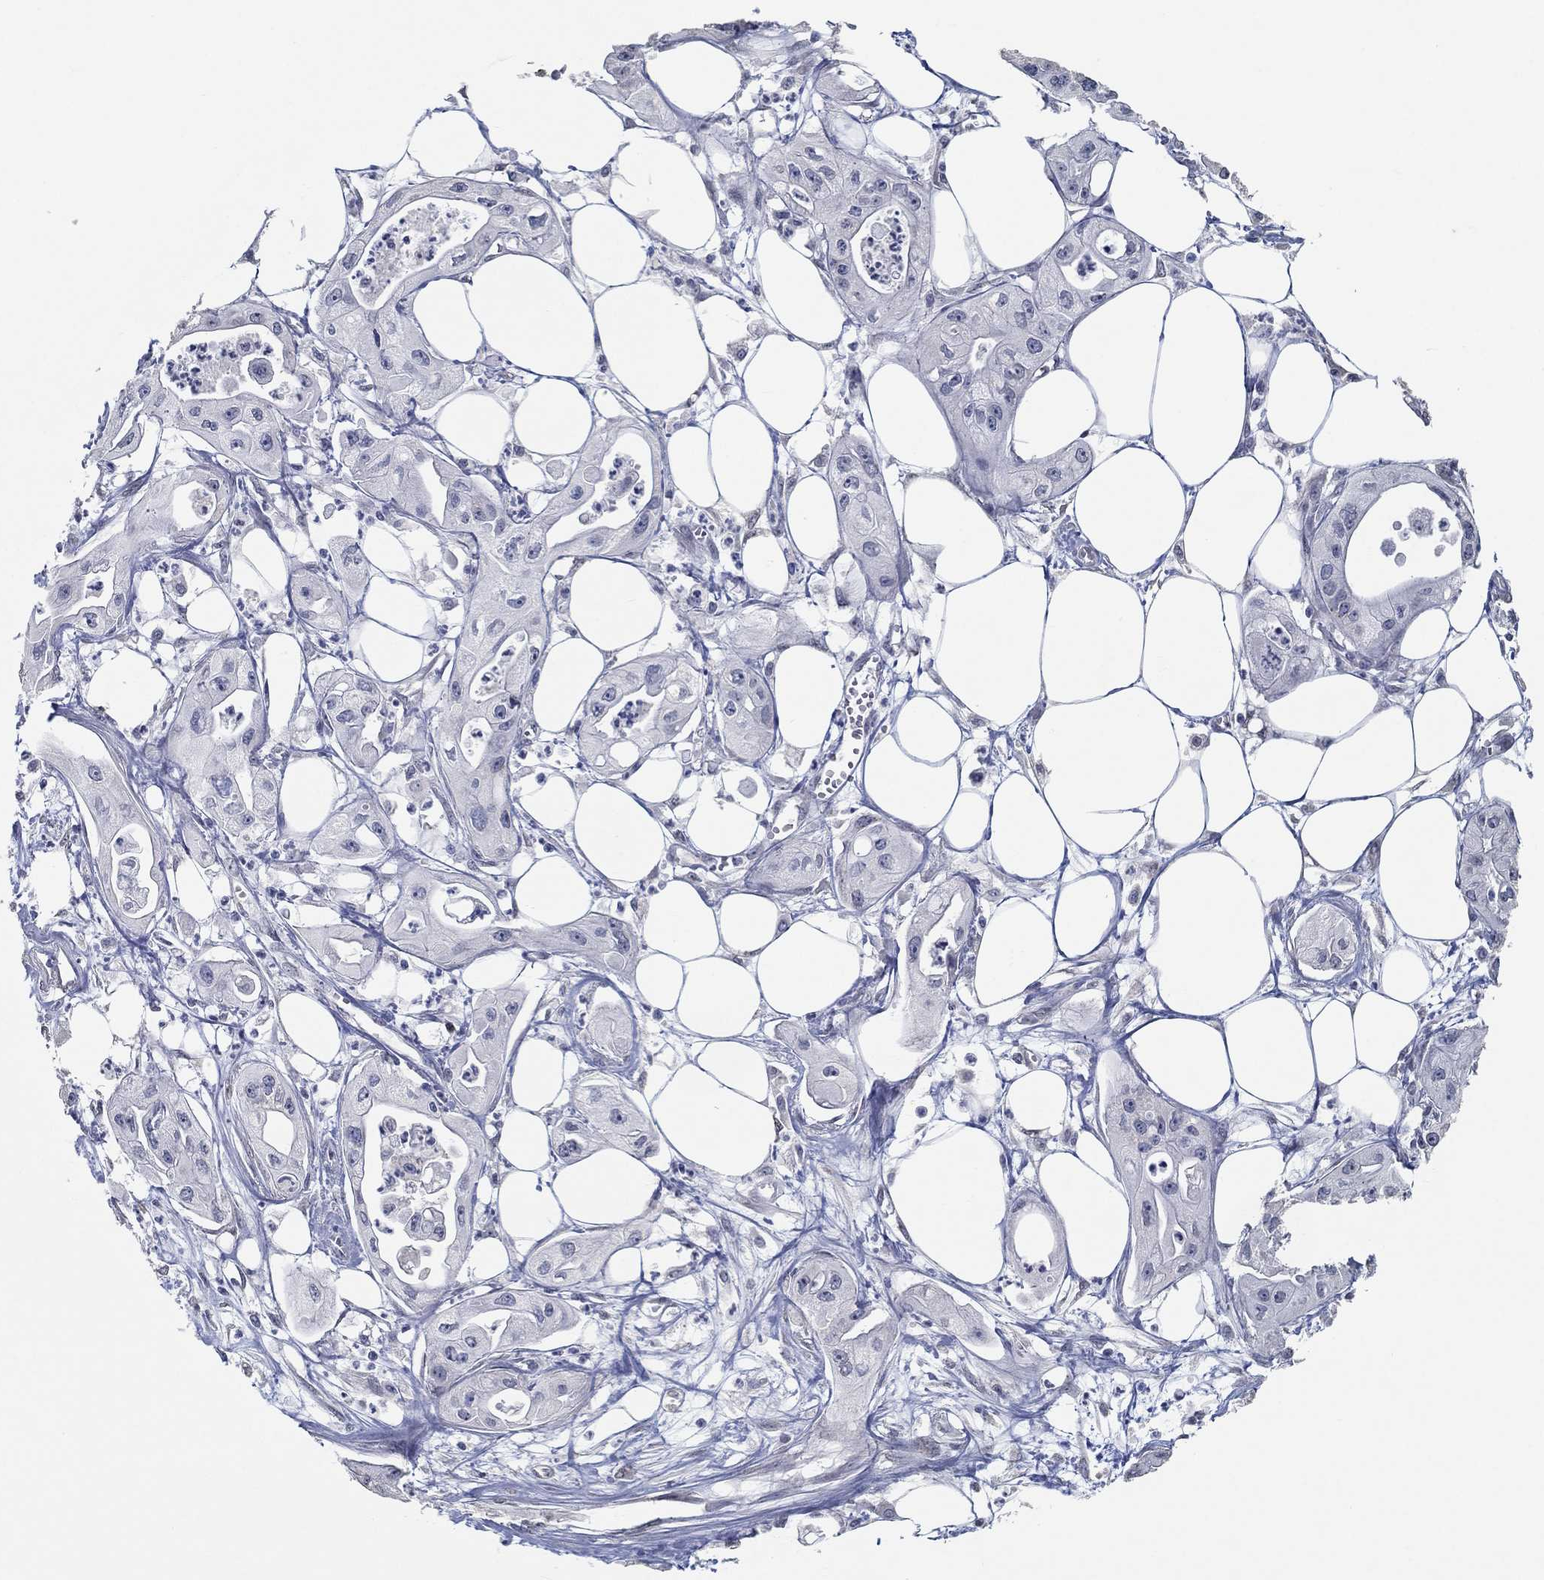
{"staining": {"intensity": "negative", "quantity": "none", "location": "none"}, "tissue": "pancreatic cancer", "cell_type": "Tumor cells", "image_type": "cancer", "snomed": [{"axis": "morphology", "description": "Adenocarcinoma, NOS"}, {"axis": "topography", "description": "Pancreas"}], "caption": "Immunohistochemistry (IHC) image of neoplastic tissue: pancreatic cancer (adenocarcinoma) stained with DAB (3,3'-diaminobenzidine) displays no significant protein staining in tumor cells.", "gene": "NUP155", "patient": {"sex": "male", "age": 70}}